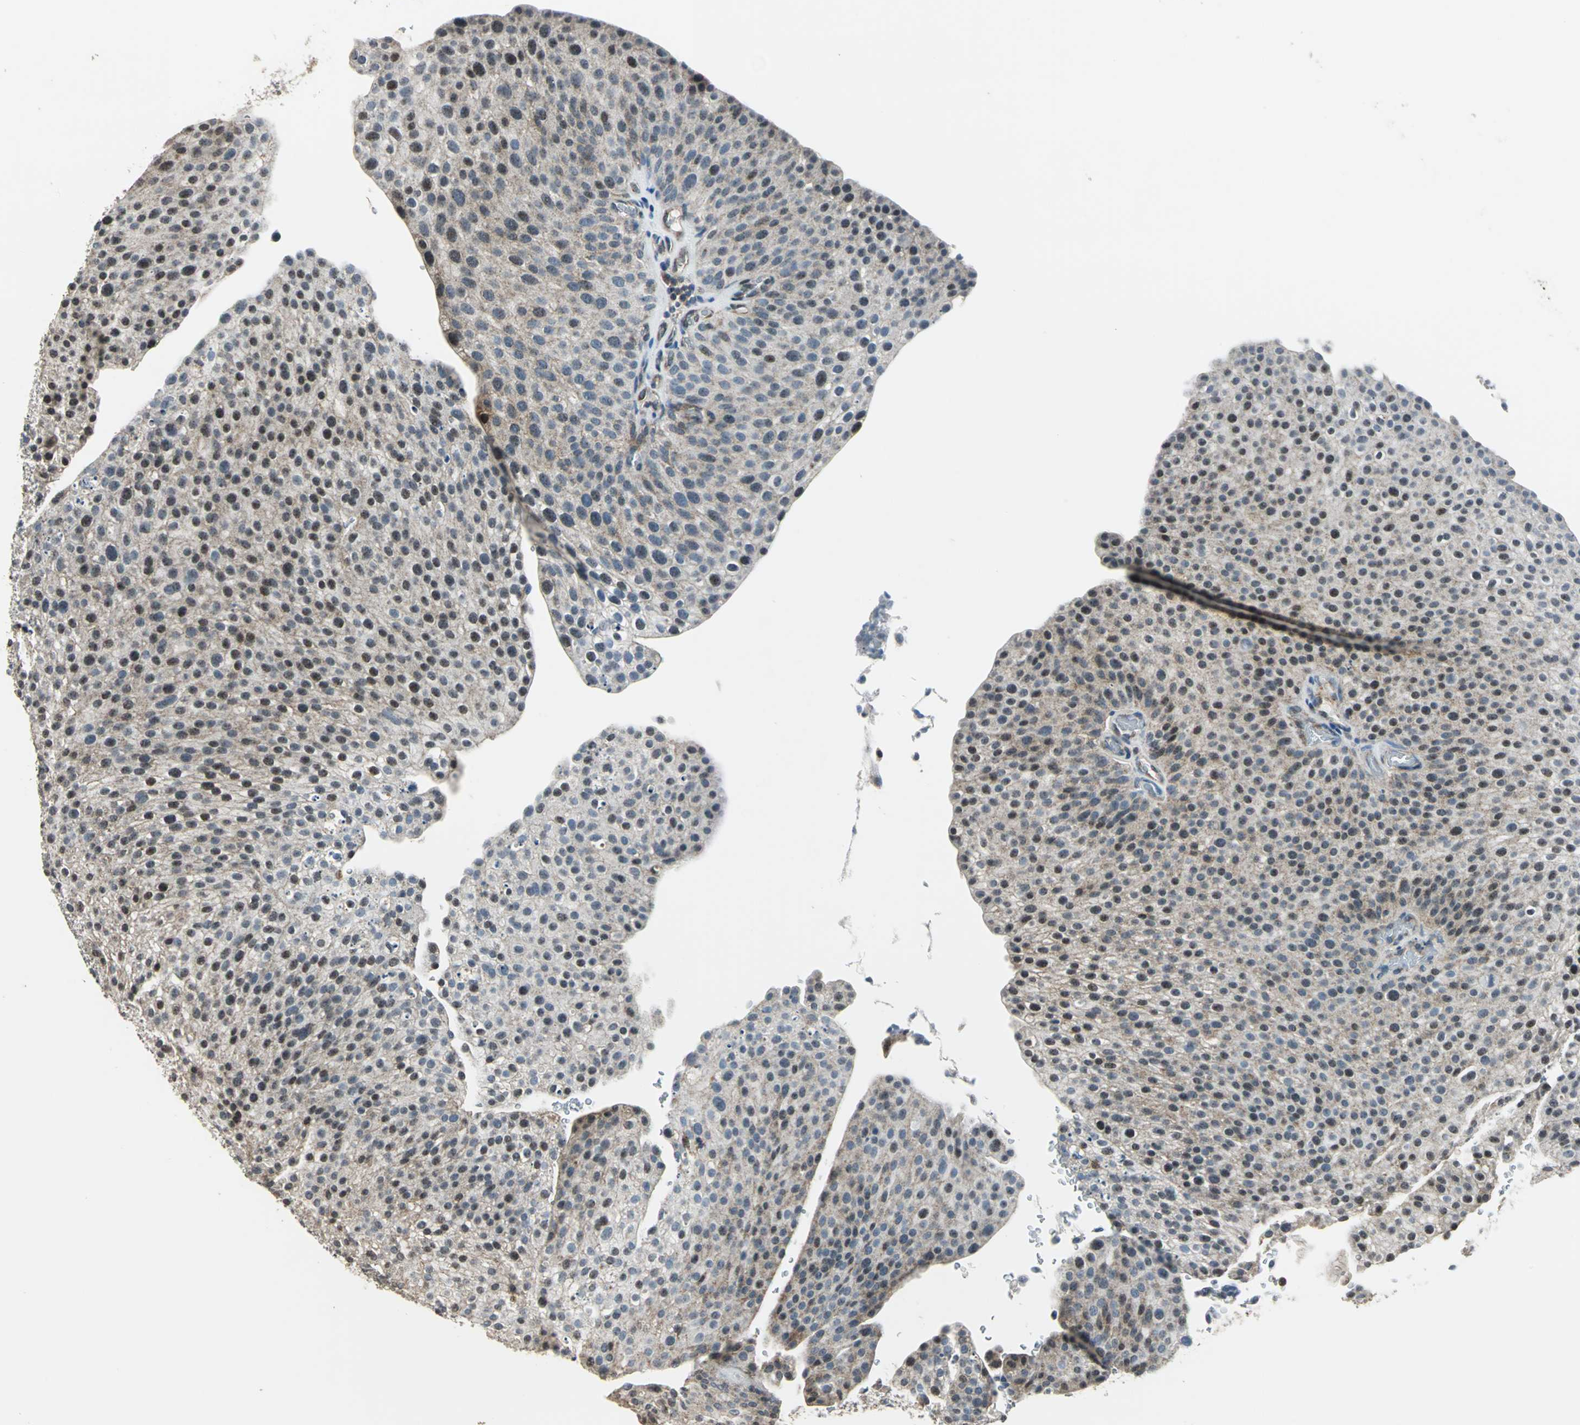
{"staining": {"intensity": "weak", "quantity": "25%-75%", "location": "cytoplasmic/membranous"}, "tissue": "urothelial cancer", "cell_type": "Tumor cells", "image_type": "cancer", "snomed": [{"axis": "morphology", "description": "Urothelial carcinoma, Low grade"}, {"axis": "topography", "description": "Smooth muscle"}, {"axis": "topography", "description": "Urinary bladder"}], "caption": "There is low levels of weak cytoplasmic/membranous expression in tumor cells of urothelial carcinoma (low-grade), as demonstrated by immunohistochemical staining (brown color).", "gene": "DNAJB4", "patient": {"sex": "male", "age": 60}}